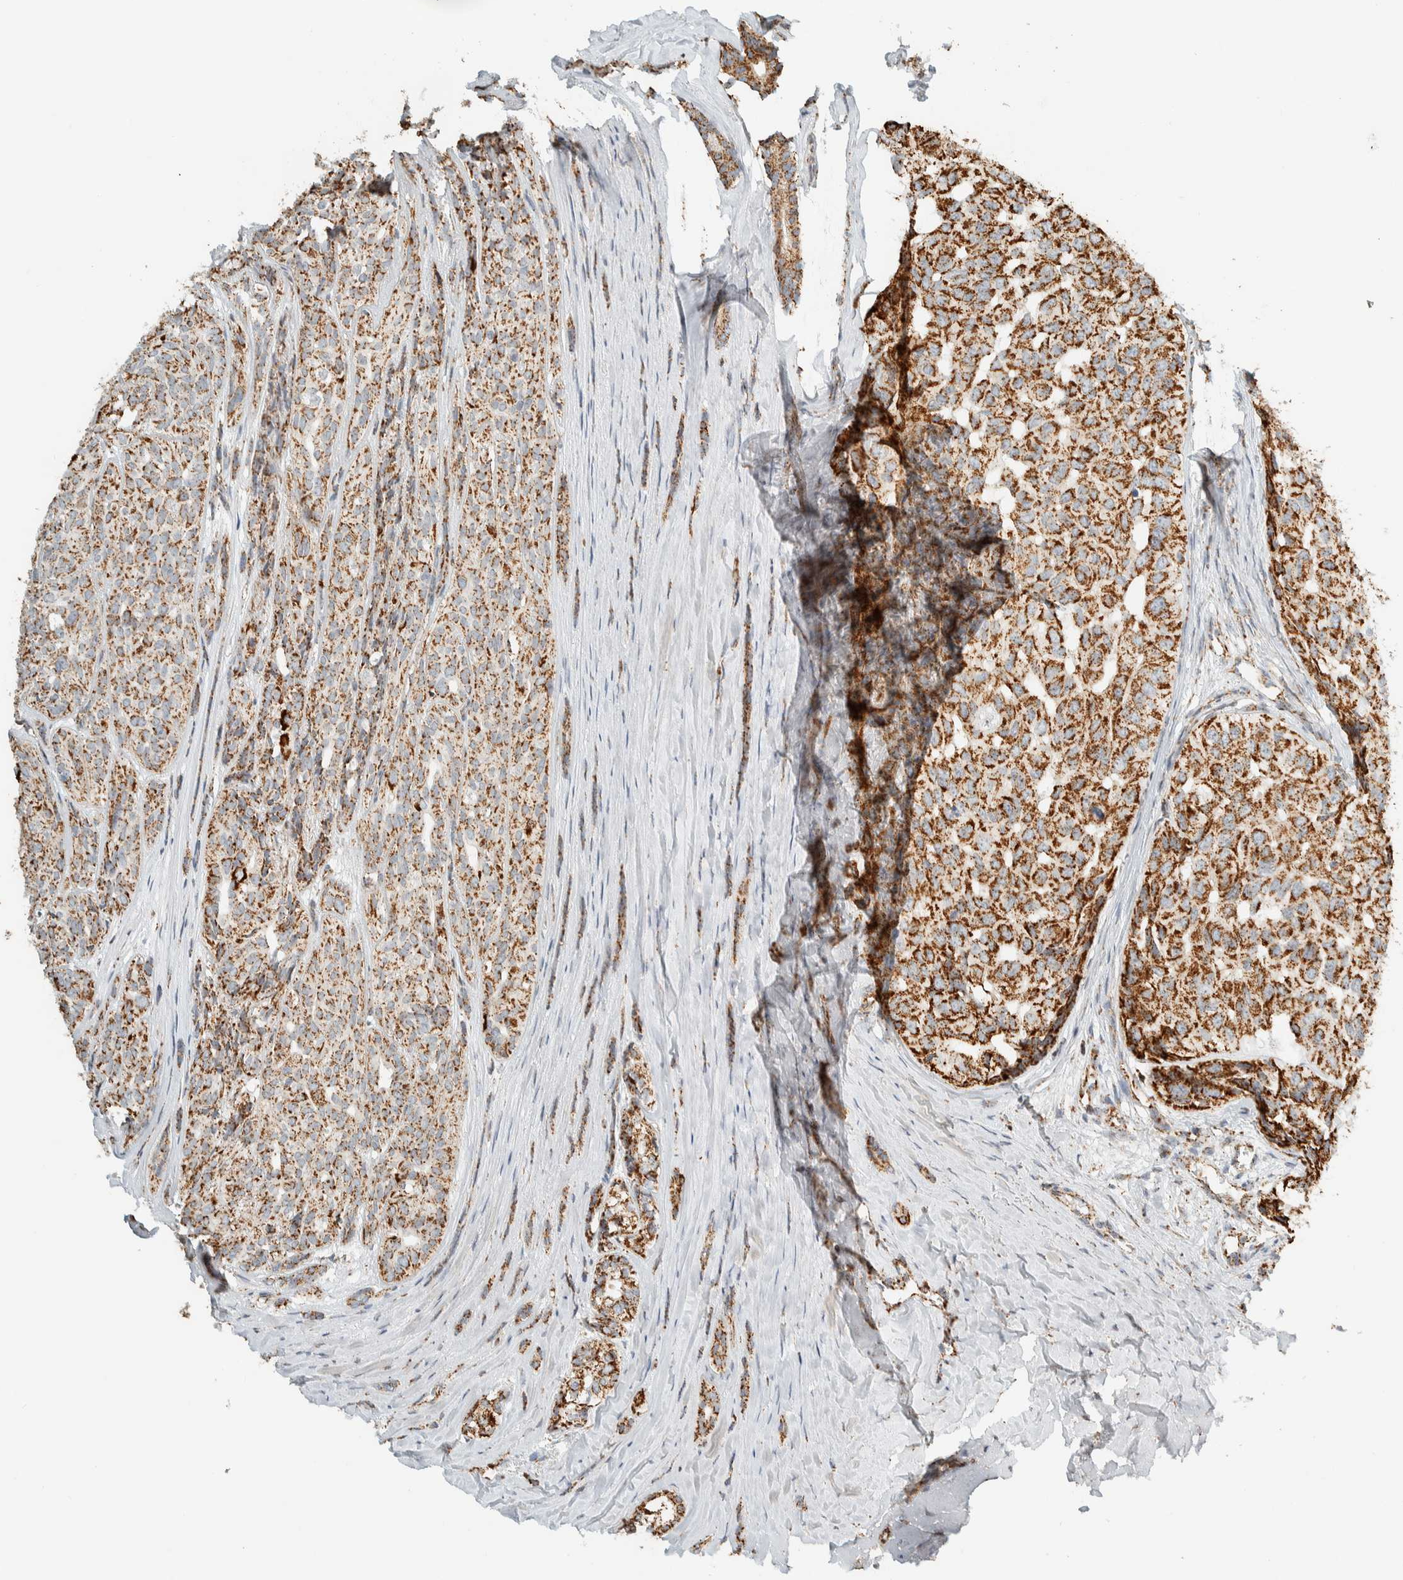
{"staining": {"intensity": "strong", "quantity": ">75%", "location": "cytoplasmic/membranous"}, "tissue": "head and neck cancer", "cell_type": "Tumor cells", "image_type": "cancer", "snomed": [{"axis": "morphology", "description": "Adenocarcinoma, NOS"}, {"axis": "topography", "description": "Salivary gland, NOS"}, {"axis": "topography", "description": "Head-Neck"}], "caption": "Brown immunohistochemical staining in head and neck cancer exhibits strong cytoplasmic/membranous expression in about >75% of tumor cells.", "gene": "ZNF454", "patient": {"sex": "female", "age": 76}}